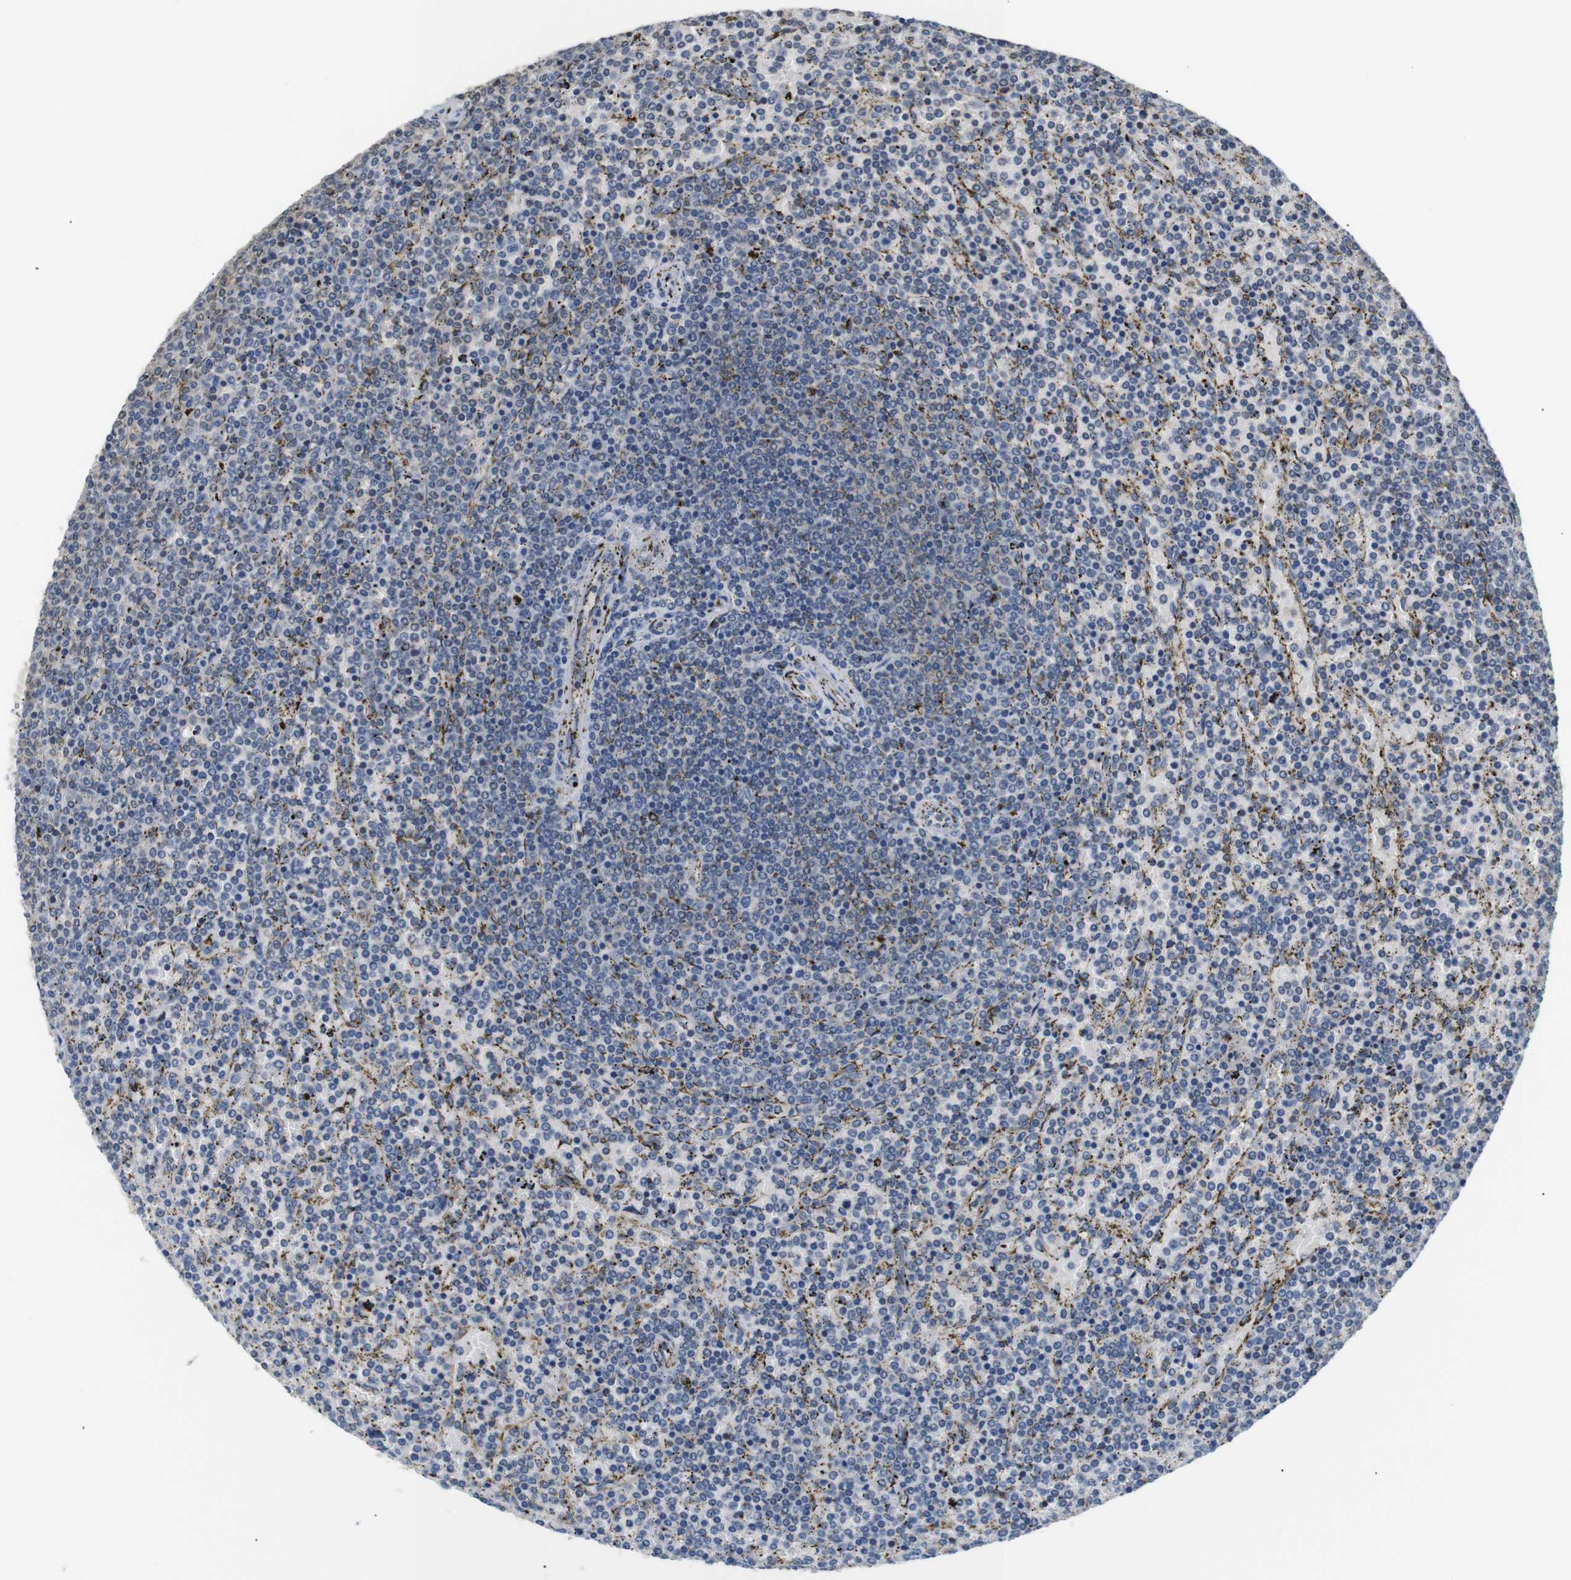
{"staining": {"intensity": "negative", "quantity": "none", "location": "none"}, "tissue": "lymphoma", "cell_type": "Tumor cells", "image_type": "cancer", "snomed": [{"axis": "morphology", "description": "Malignant lymphoma, non-Hodgkin's type, Low grade"}, {"axis": "topography", "description": "Spleen"}], "caption": "Immunohistochemical staining of human lymphoma shows no significant positivity in tumor cells.", "gene": "SFN", "patient": {"sex": "female", "age": 77}}